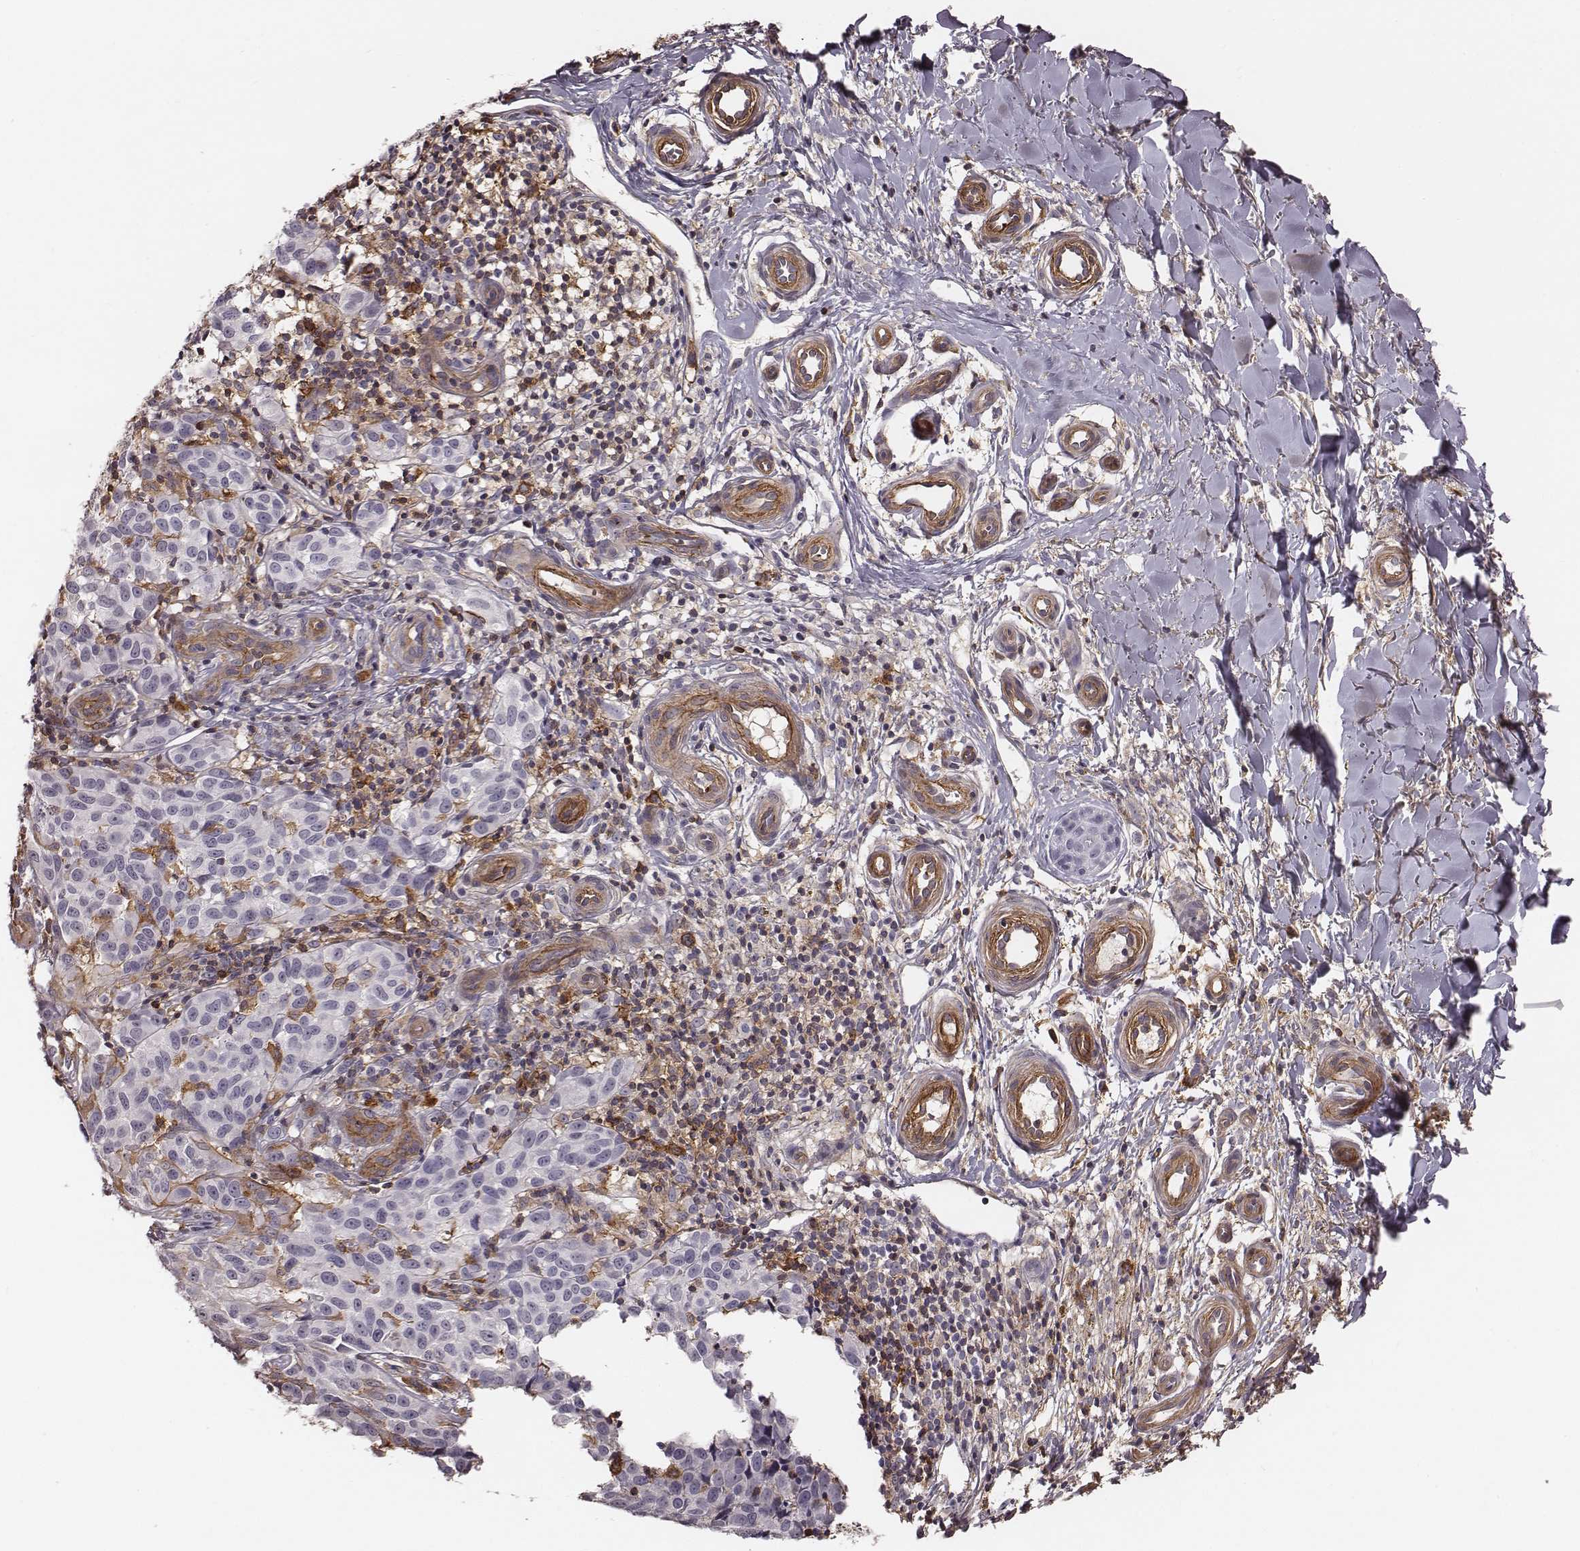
{"staining": {"intensity": "negative", "quantity": "none", "location": "none"}, "tissue": "melanoma", "cell_type": "Tumor cells", "image_type": "cancer", "snomed": [{"axis": "morphology", "description": "Malignant melanoma, NOS"}, {"axis": "topography", "description": "Skin"}], "caption": "Immunohistochemical staining of melanoma reveals no significant expression in tumor cells.", "gene": "ZYX", "patient": {"sex": "female", "age": 53}}